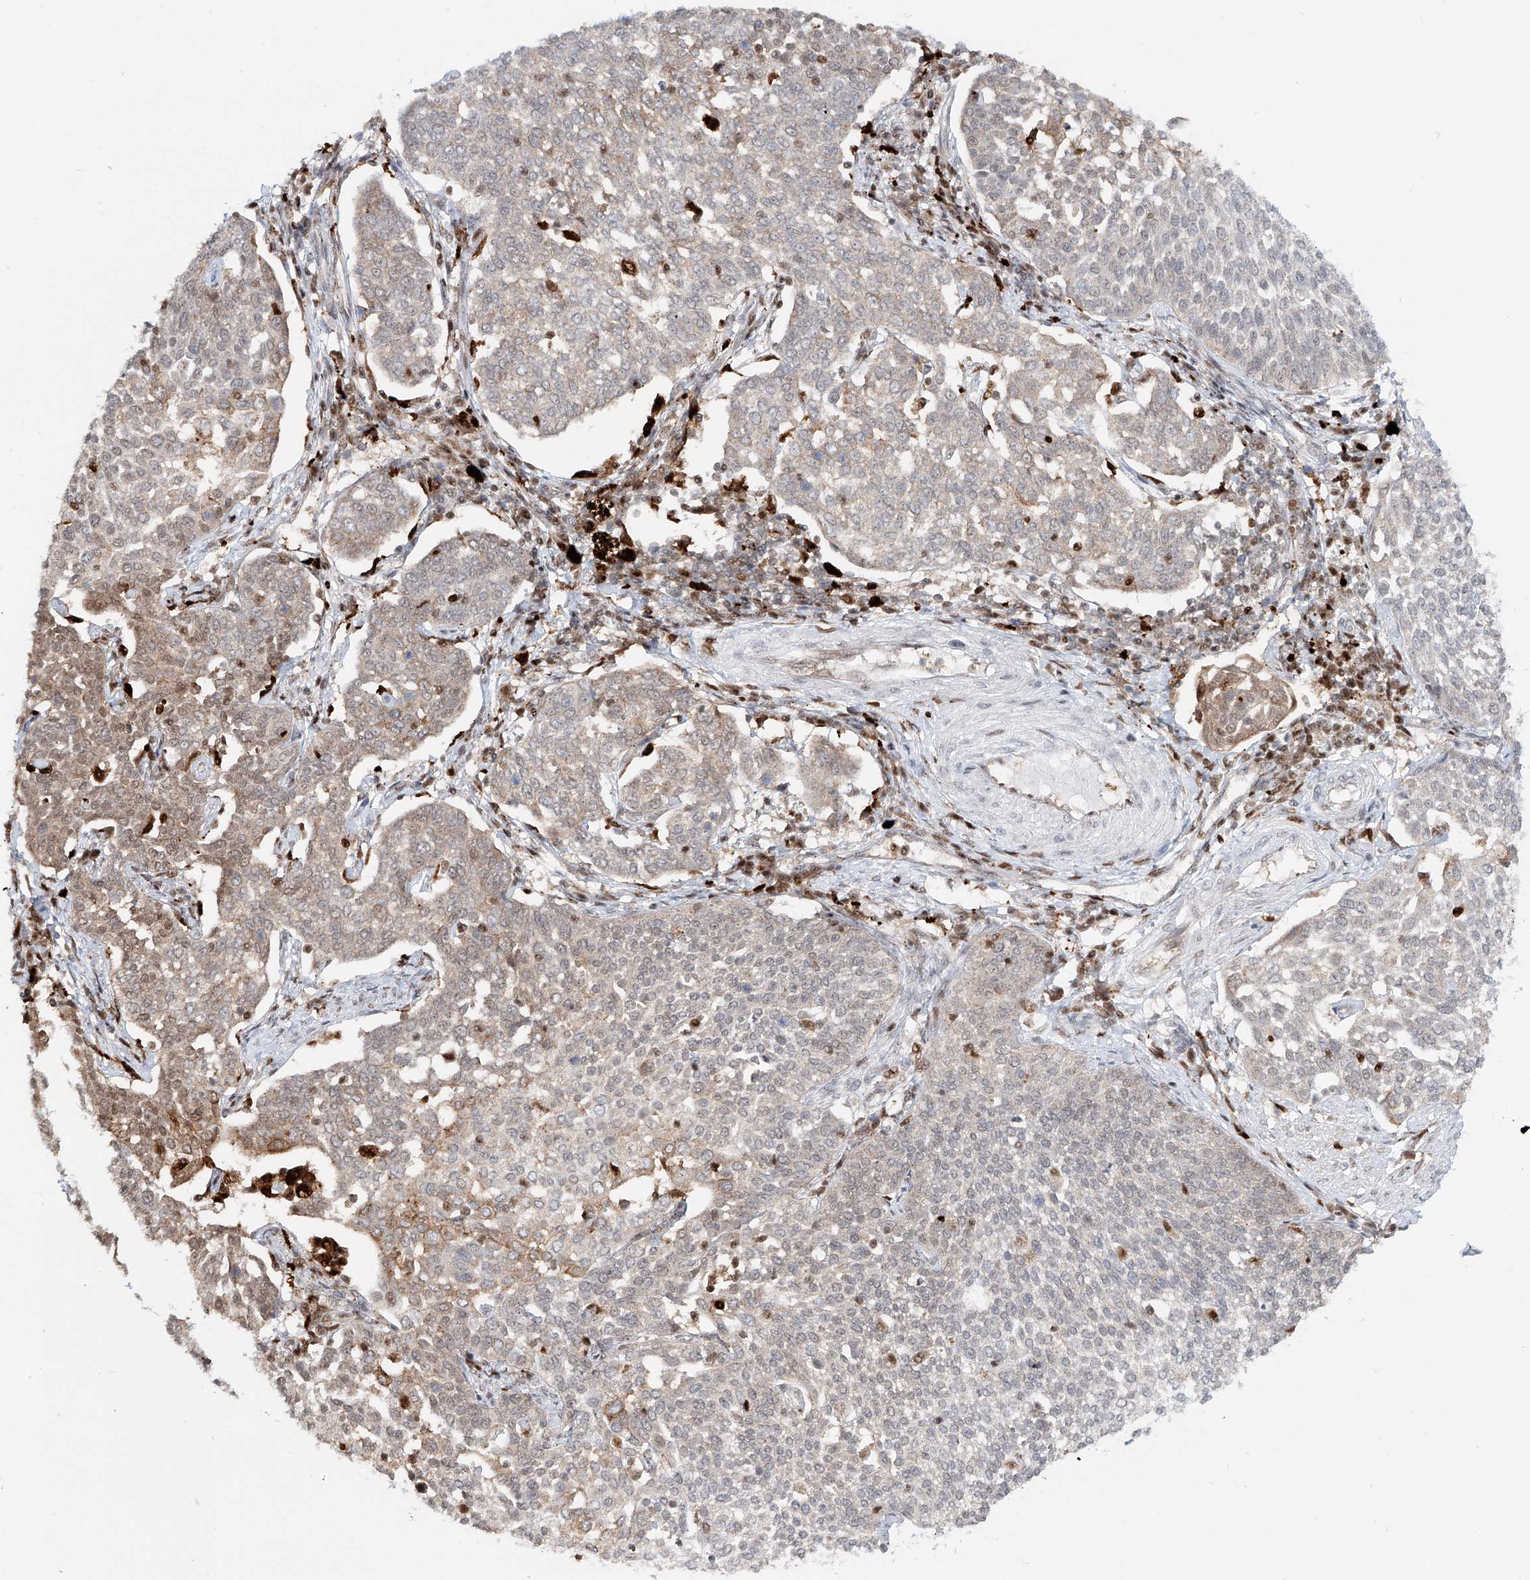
{"staining": {"intensity": "weak", "quantity": "<25%", "location": "cytoplasmic/membranous,nuclear"}, "tissue": "cervical cancer", "cell_type": "Tumor cells", "image_type": "cancer", "snomed": [{"axis": "morphology", "description": "Squamous cell carcinoma, NOS"}, {"axis": "topography", "description": "Cervix"}], "caption": "This is an immunohistochemistry image of cervical cancer. There is no expression in tumor cells.", "gene": "DZIP1L", "patient": {"sex": "female", "age": 34}}